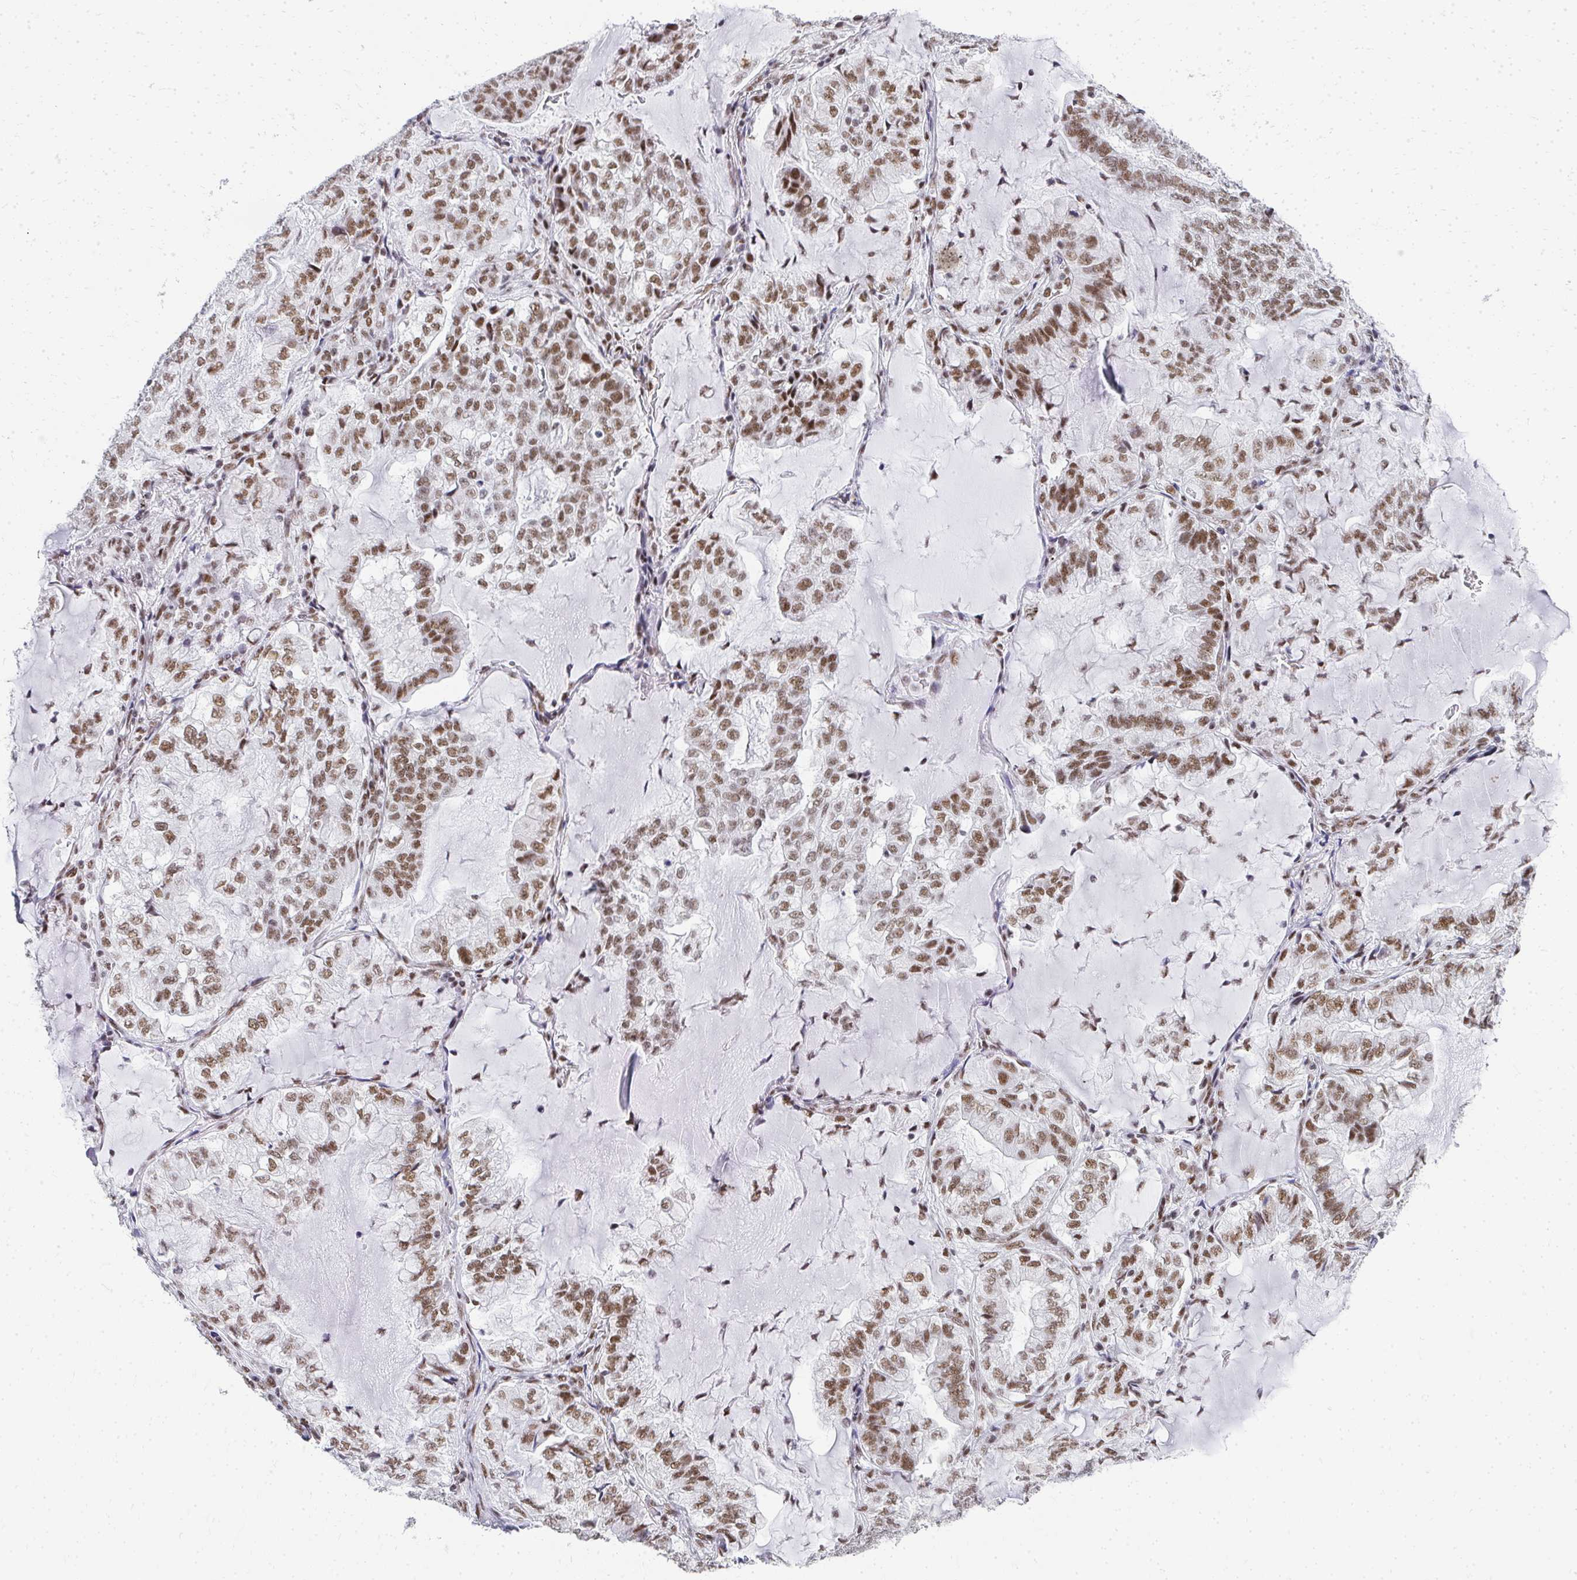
{"staining": {"intensity": "moderate", "quantity": ">75%", "location": "nuclear"}, "tissue": "lung cancer", "cell_type": "Tumor cells", "image_type": "cancer", "snomed": [{"axis": "morphology", "description": "Adenocarcinoma, NOS"}, {"axis": "topography", "description": "Lymph node"}, {"axis": "topography", "description": "Lung"}], "caption": "This is a histology image of immunohistochemistry (IHC) staining of lung adenocarcinoma, which shows moderate staining in the nuclear of tumor cells.", "gene": "CREBBP", "patient": {"sex": "male", "age": 66}}